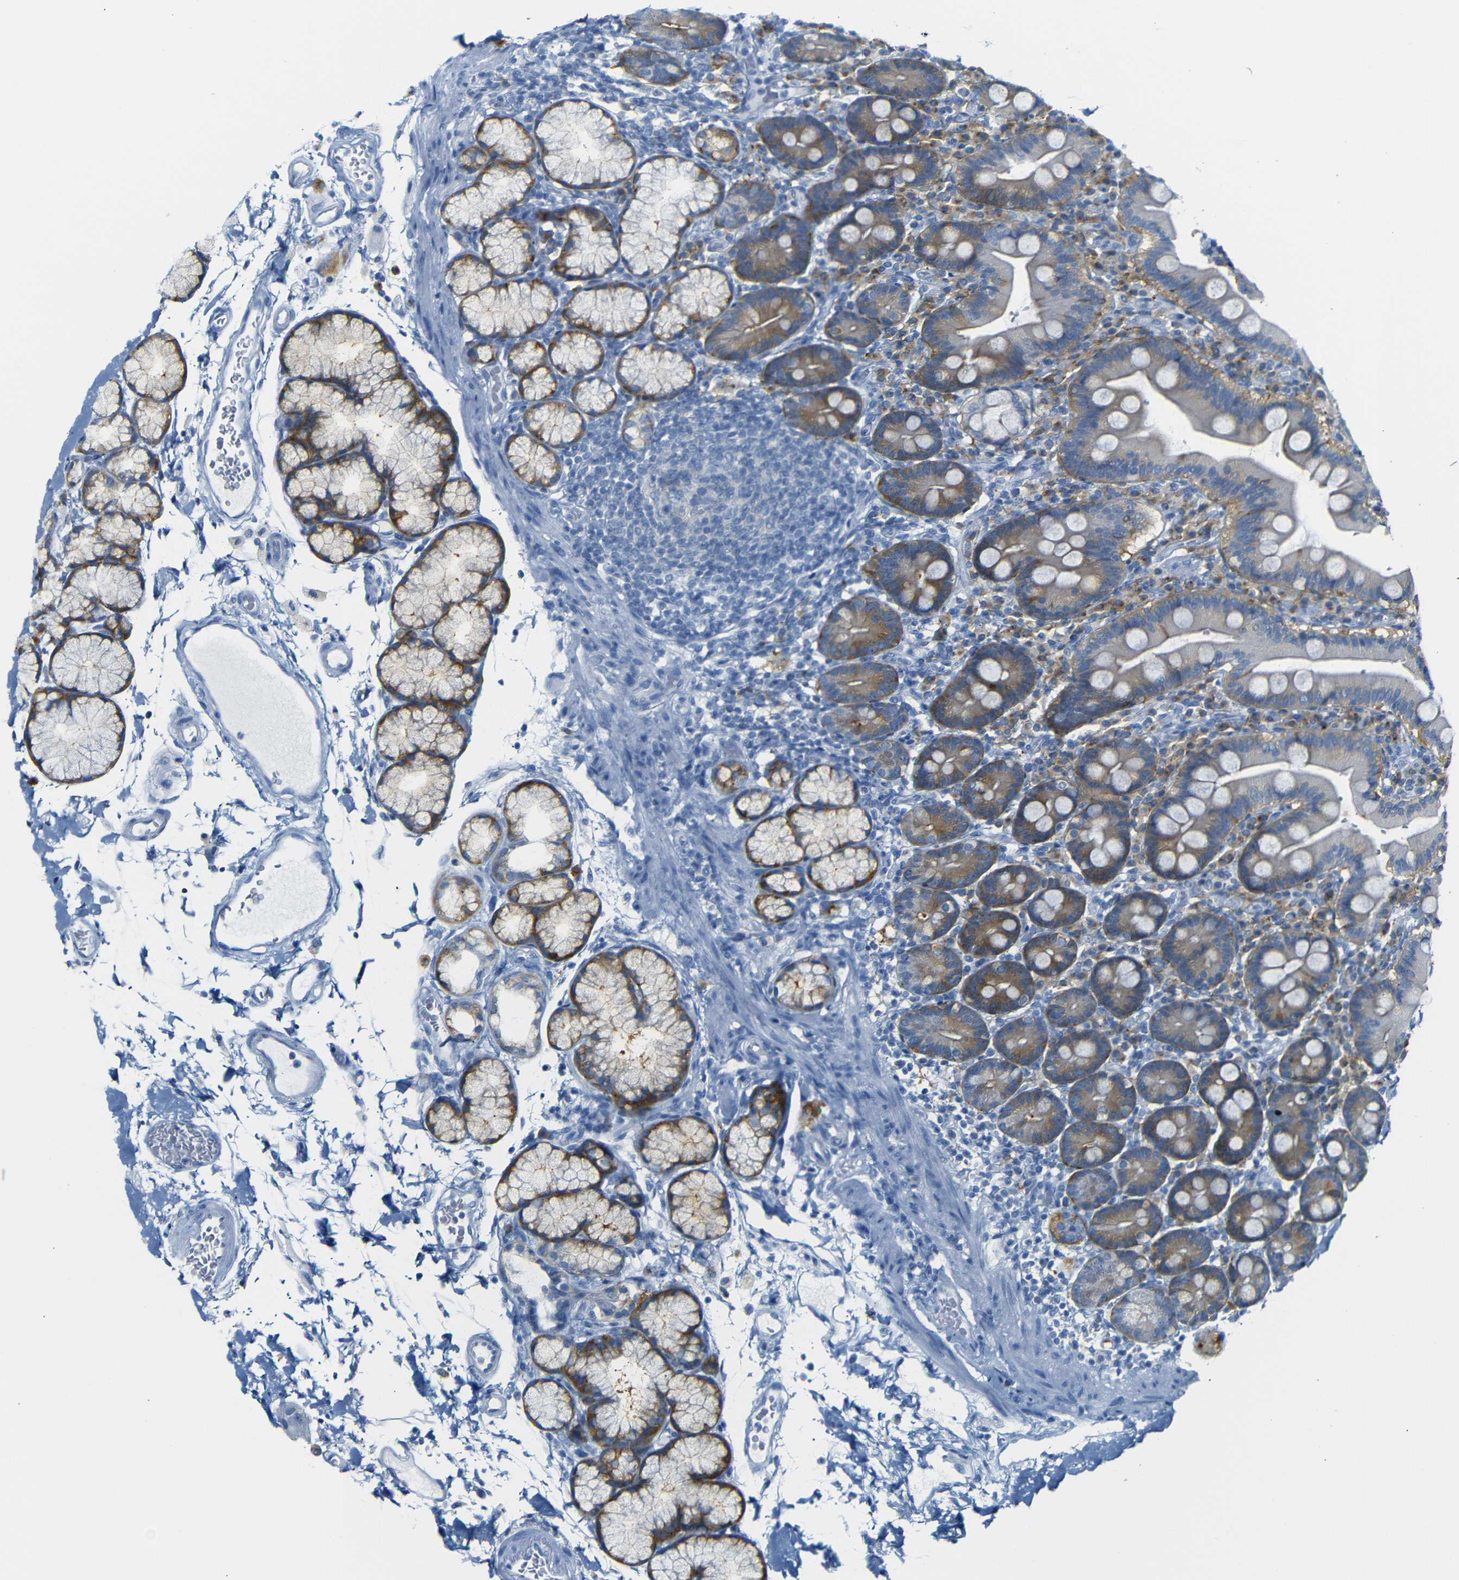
{"staining": {"intensity": "moderate", "quantity": ">75%", "location": "cytoplasmic/membranous"}, "tissue": "duodenum", "cell_type": "Glandular cells", "image_type": "normal", "snomed": [{"axis": "morphology", "description": "Normal tissue, NOS"}, {"axis": "topography", "description": "Small intestine, NOS"}], "caption": "Brown immunohistochemical staining in unremarkable human duodenum reveals moderate cytoplasmic/membranous positivity in approximately >75% of glandular cells.", "gene": "FCRL1", "patient": {"sex": "female", "age": 71}}